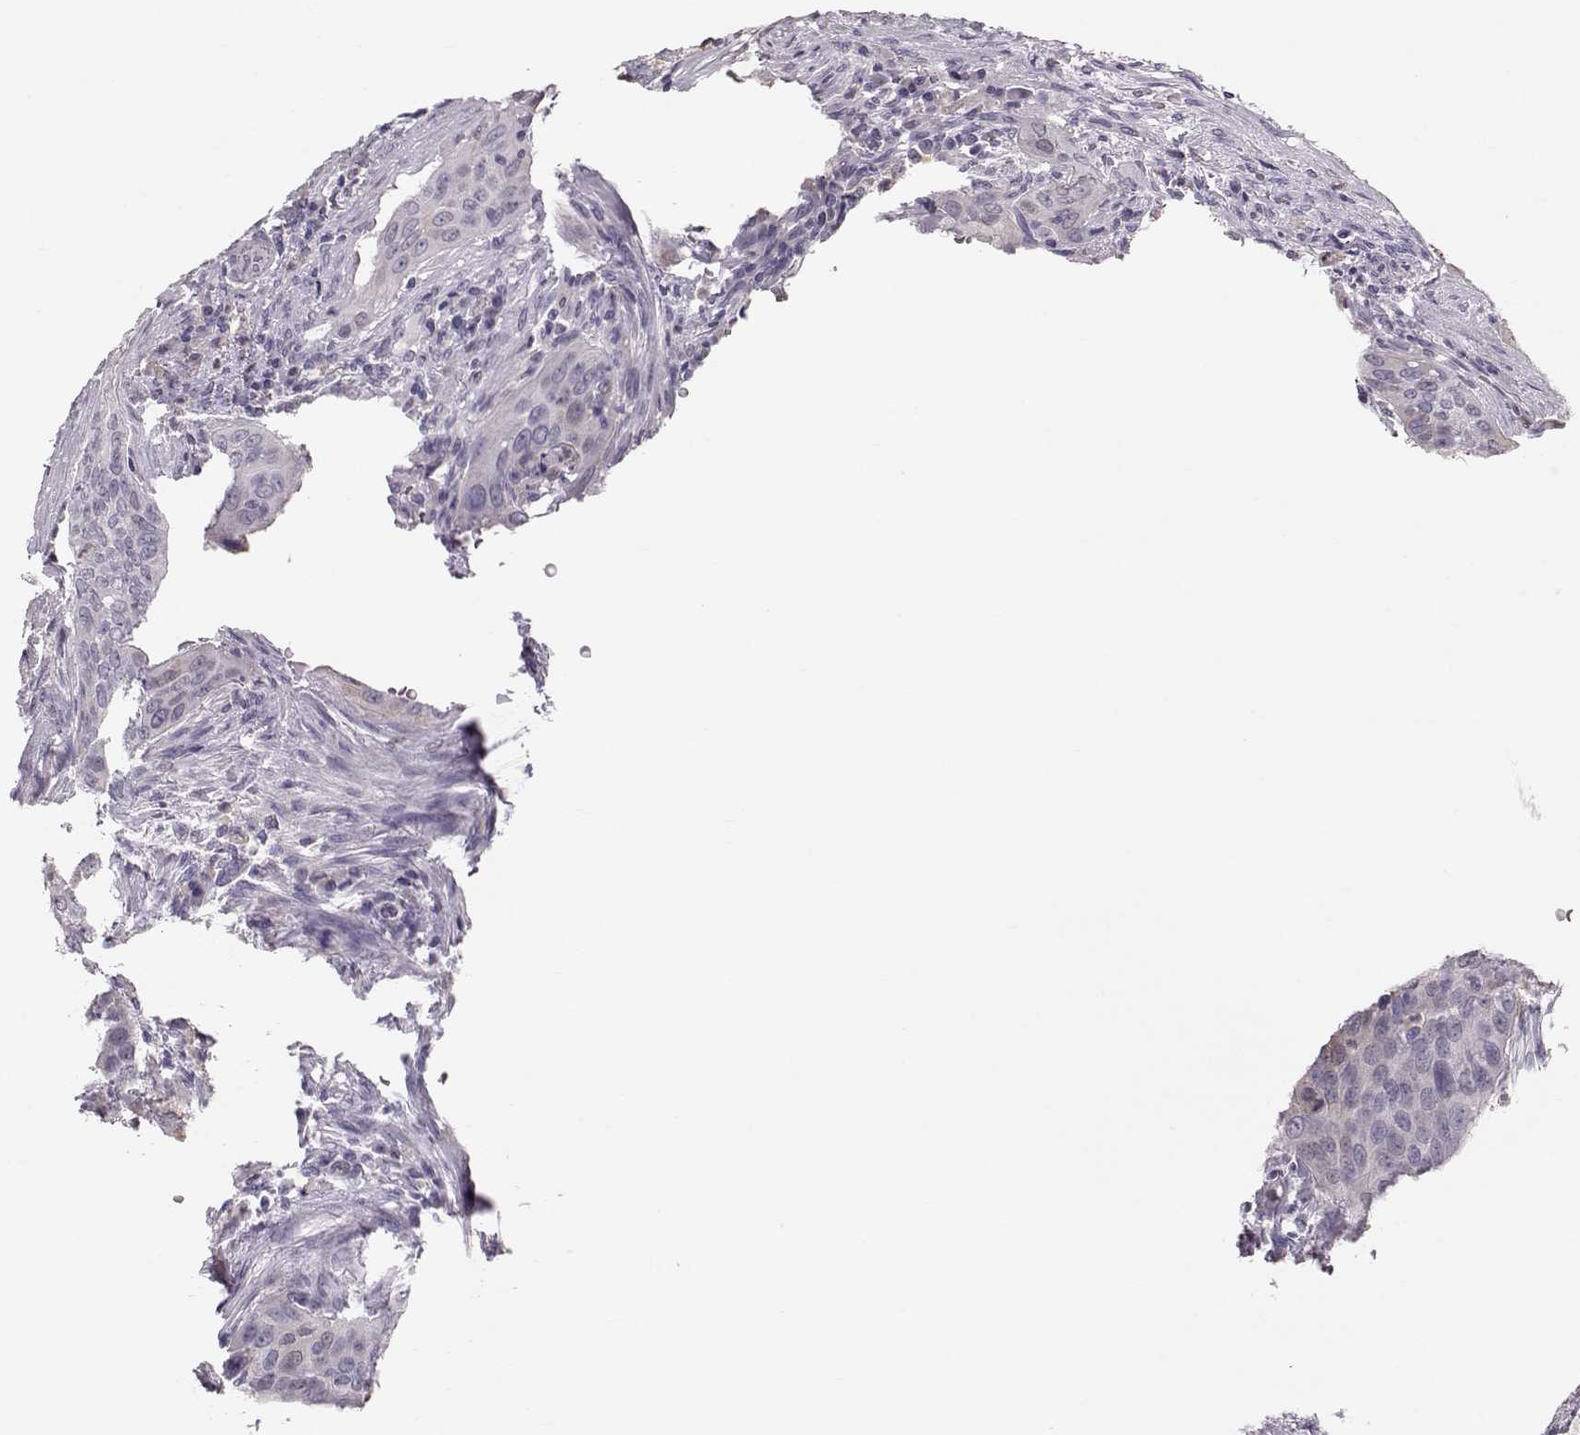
{"staining": {"intensity": "weak", "quantity": "<25%", "location": "cytoplasmic/membranous"}, "tissue": "urothelial cancer", "cell_type": "Tumor cells", "image_type": "cancer", "snomed": [{"axis": "morphology", "description": "Urothelial carcinoma, High grade"}, {"axis": "topography", "description": "Urinary bladder"}], "caption": "Urothelial carcinoma (high-grade) stained for a protein using immunohistochemistry (IHC) demonstrates no expression tumor cells.", "gene": "POU1F1", "patient": {"sex": "male", "age": 82}}